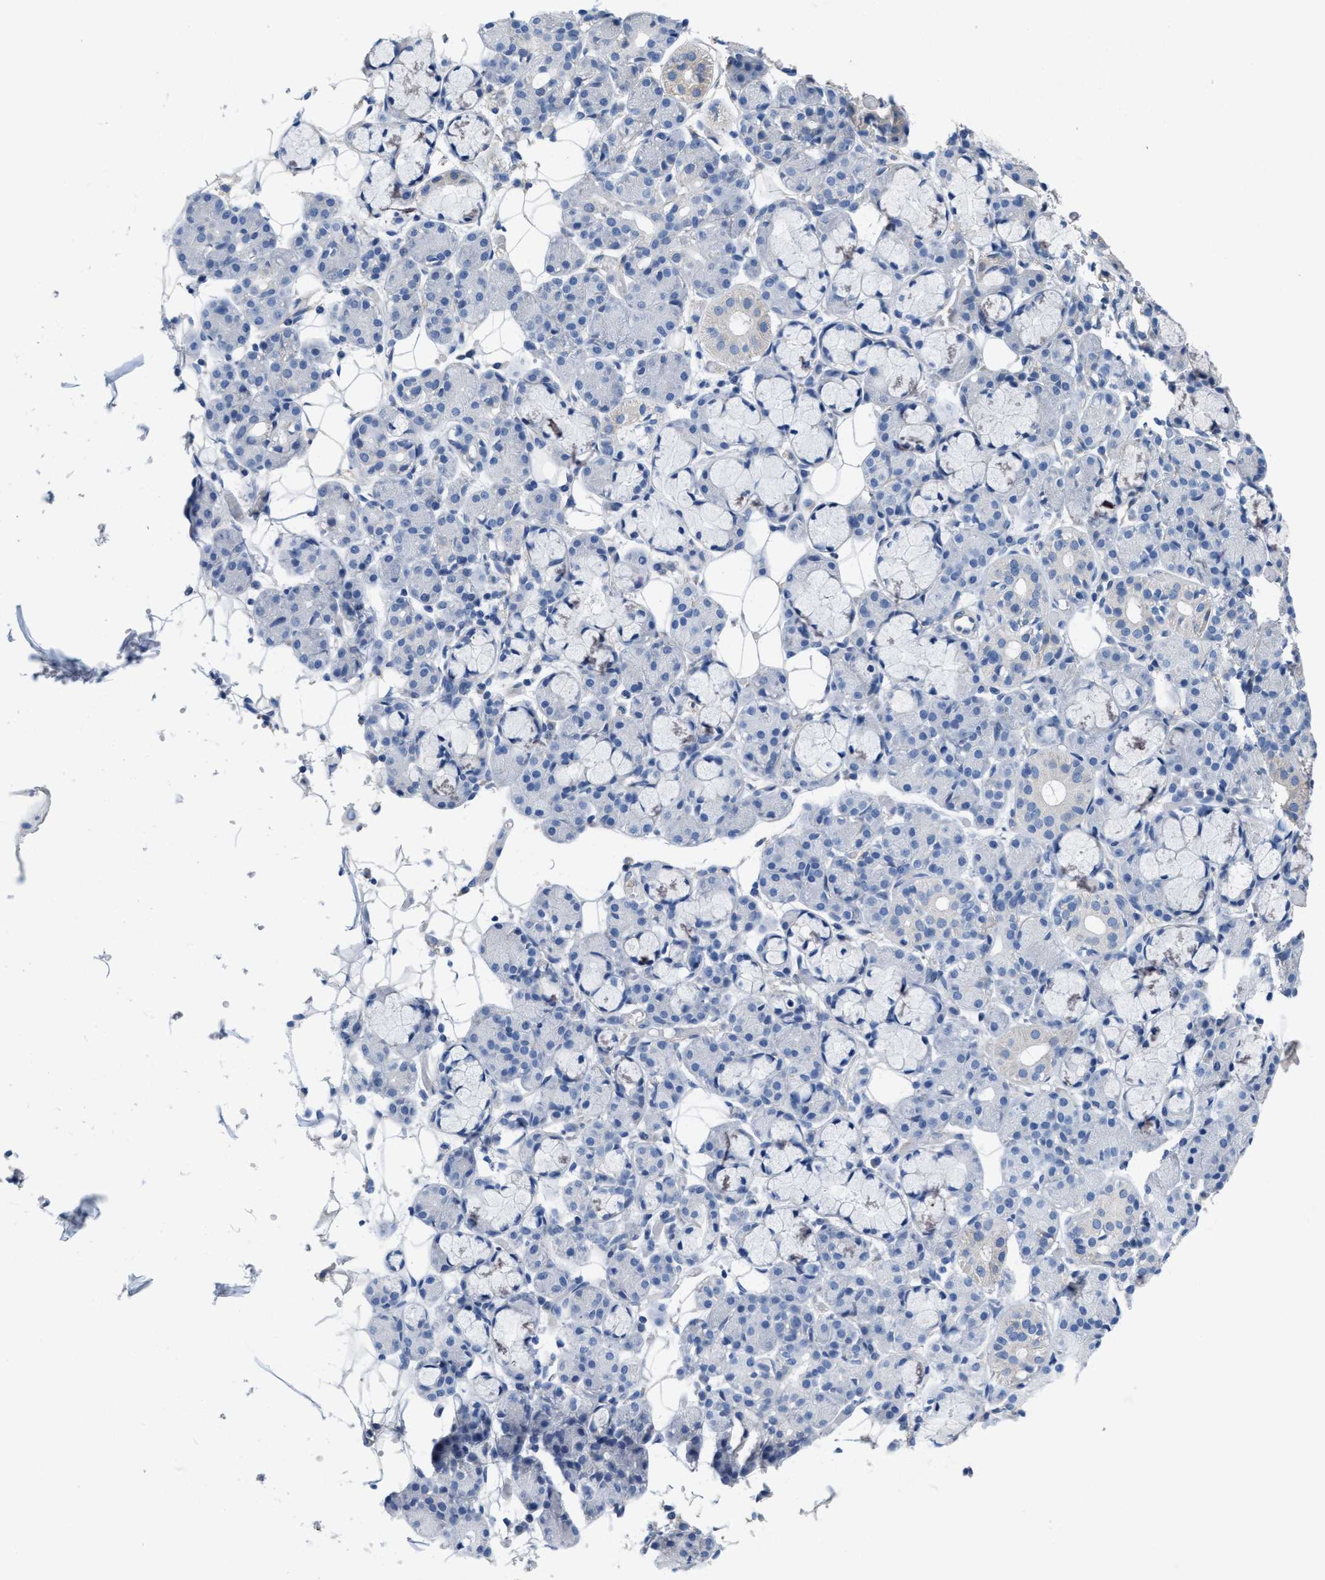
{"staining": {"intensity": "negative", "quantity": "none", "location": "none"}, "tissue": "salivary gland", "cell_type": "Glandular cells", "image_type": "normal", "snomed": [{"axis": "morphology", "description": "Normal tissue, NOS"}, {"axis": "topography", "description": "Salivary gland"}], "caption": "Immunohistochemical staining of unremarkable human salivary gland exhibits no significant expression in glandular cells. The staining was performed using DAB (3,3'-diaminobenzidine) to visualize the protein expression in brown, while the nuclei were stained in blue with hematoxylin (Magnification: 20x).", "gene": "CPA2", "patient": {"sex": "male", "age": 63}}